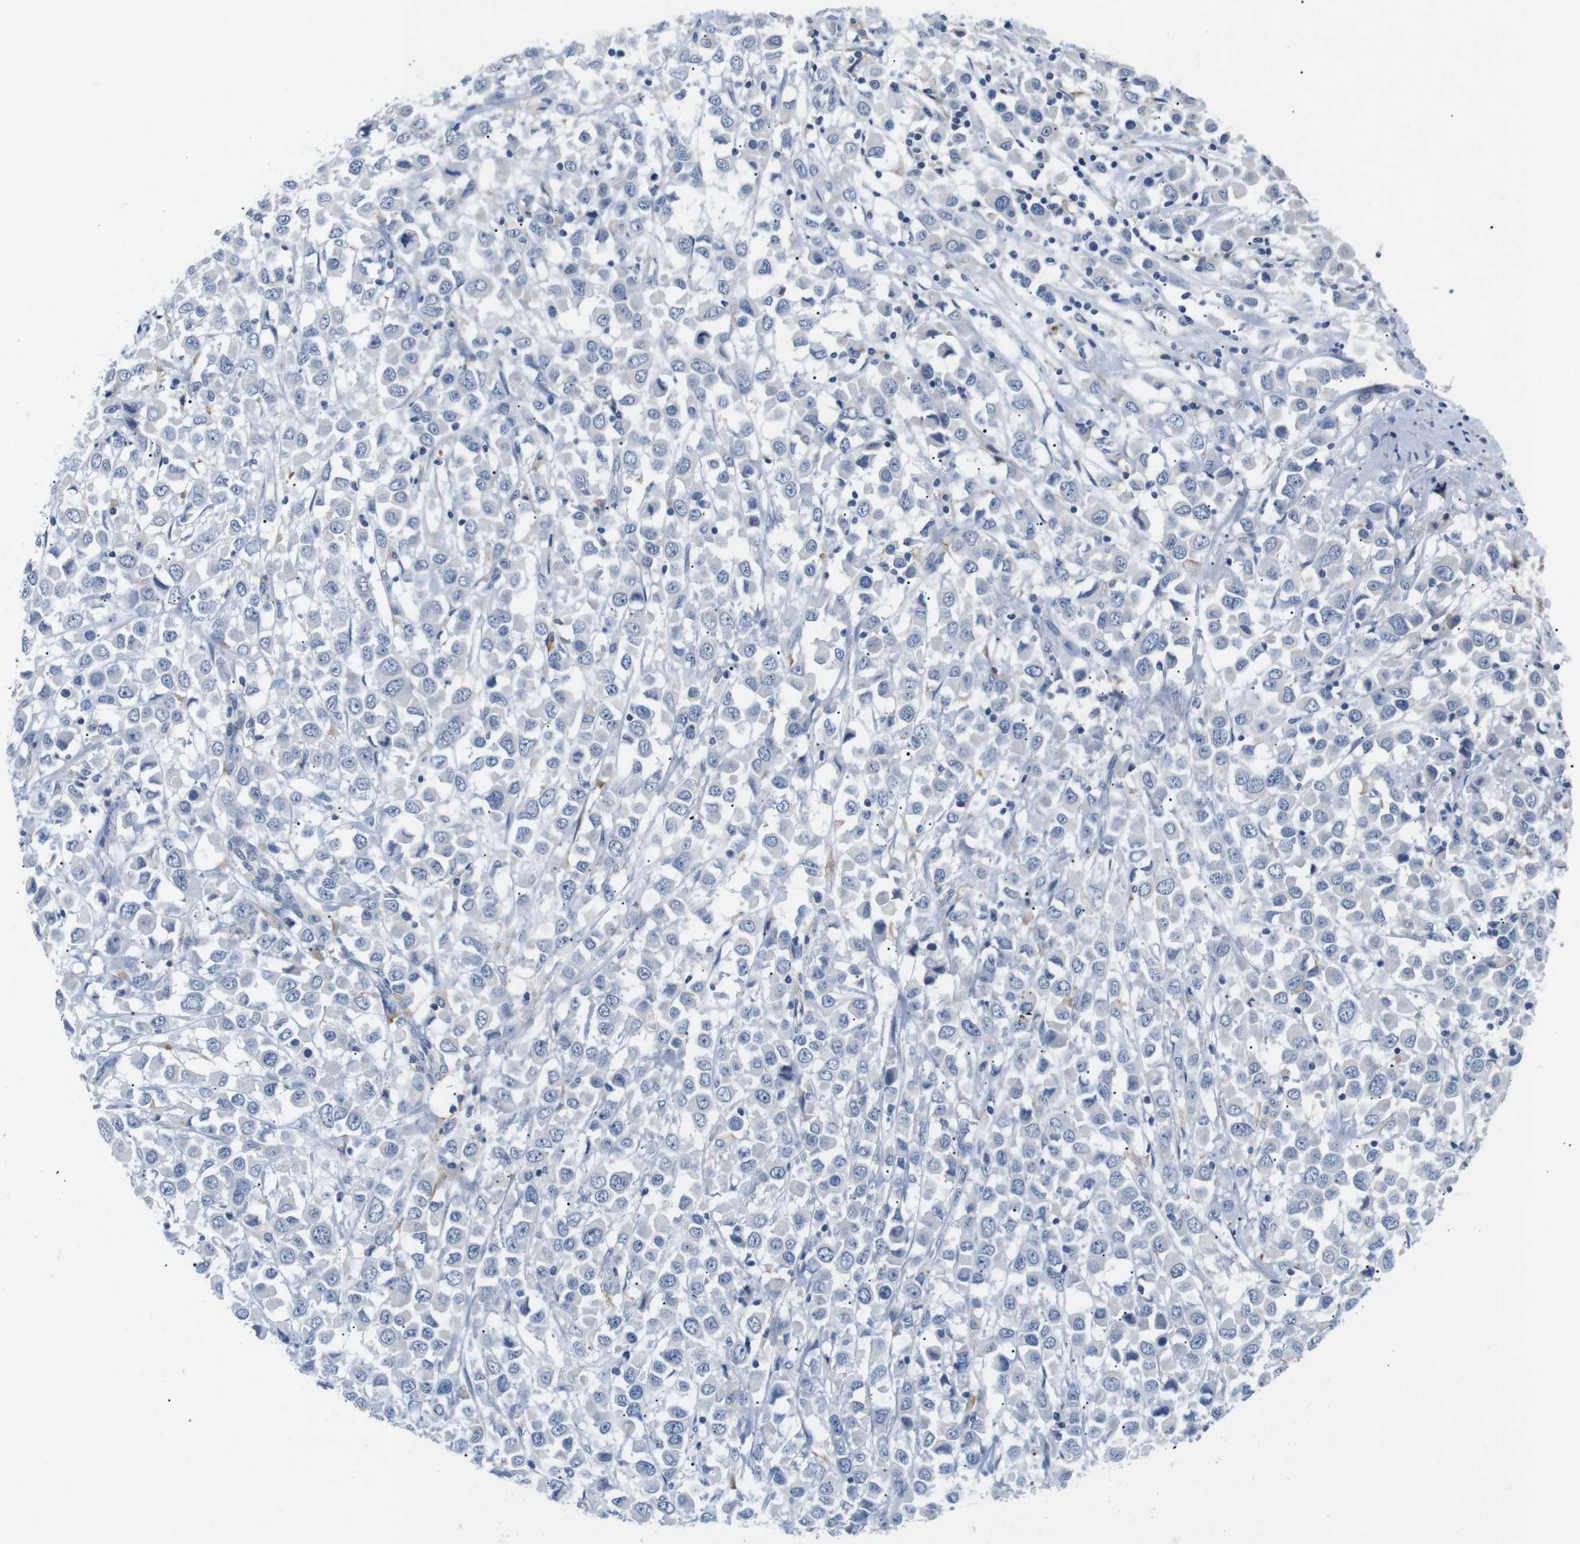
{"staining": {"intensity": "negative", "quantity": "none", "location": "none"}, "tissue": "breast cancer", "cell_type": "Tumor cells", "image_type": "cancer", "snomed": [{"axis": "morphology", "description": "Duct carcinoma"}, {"axis": "topography", "description": "Breast"}], "caption": "Image shows no protein positivity in tumor cells of breast invasive ductal carcinoma tissue.", "gene": "FCGRT", "patient": {"sex": "female", "age": 61}}